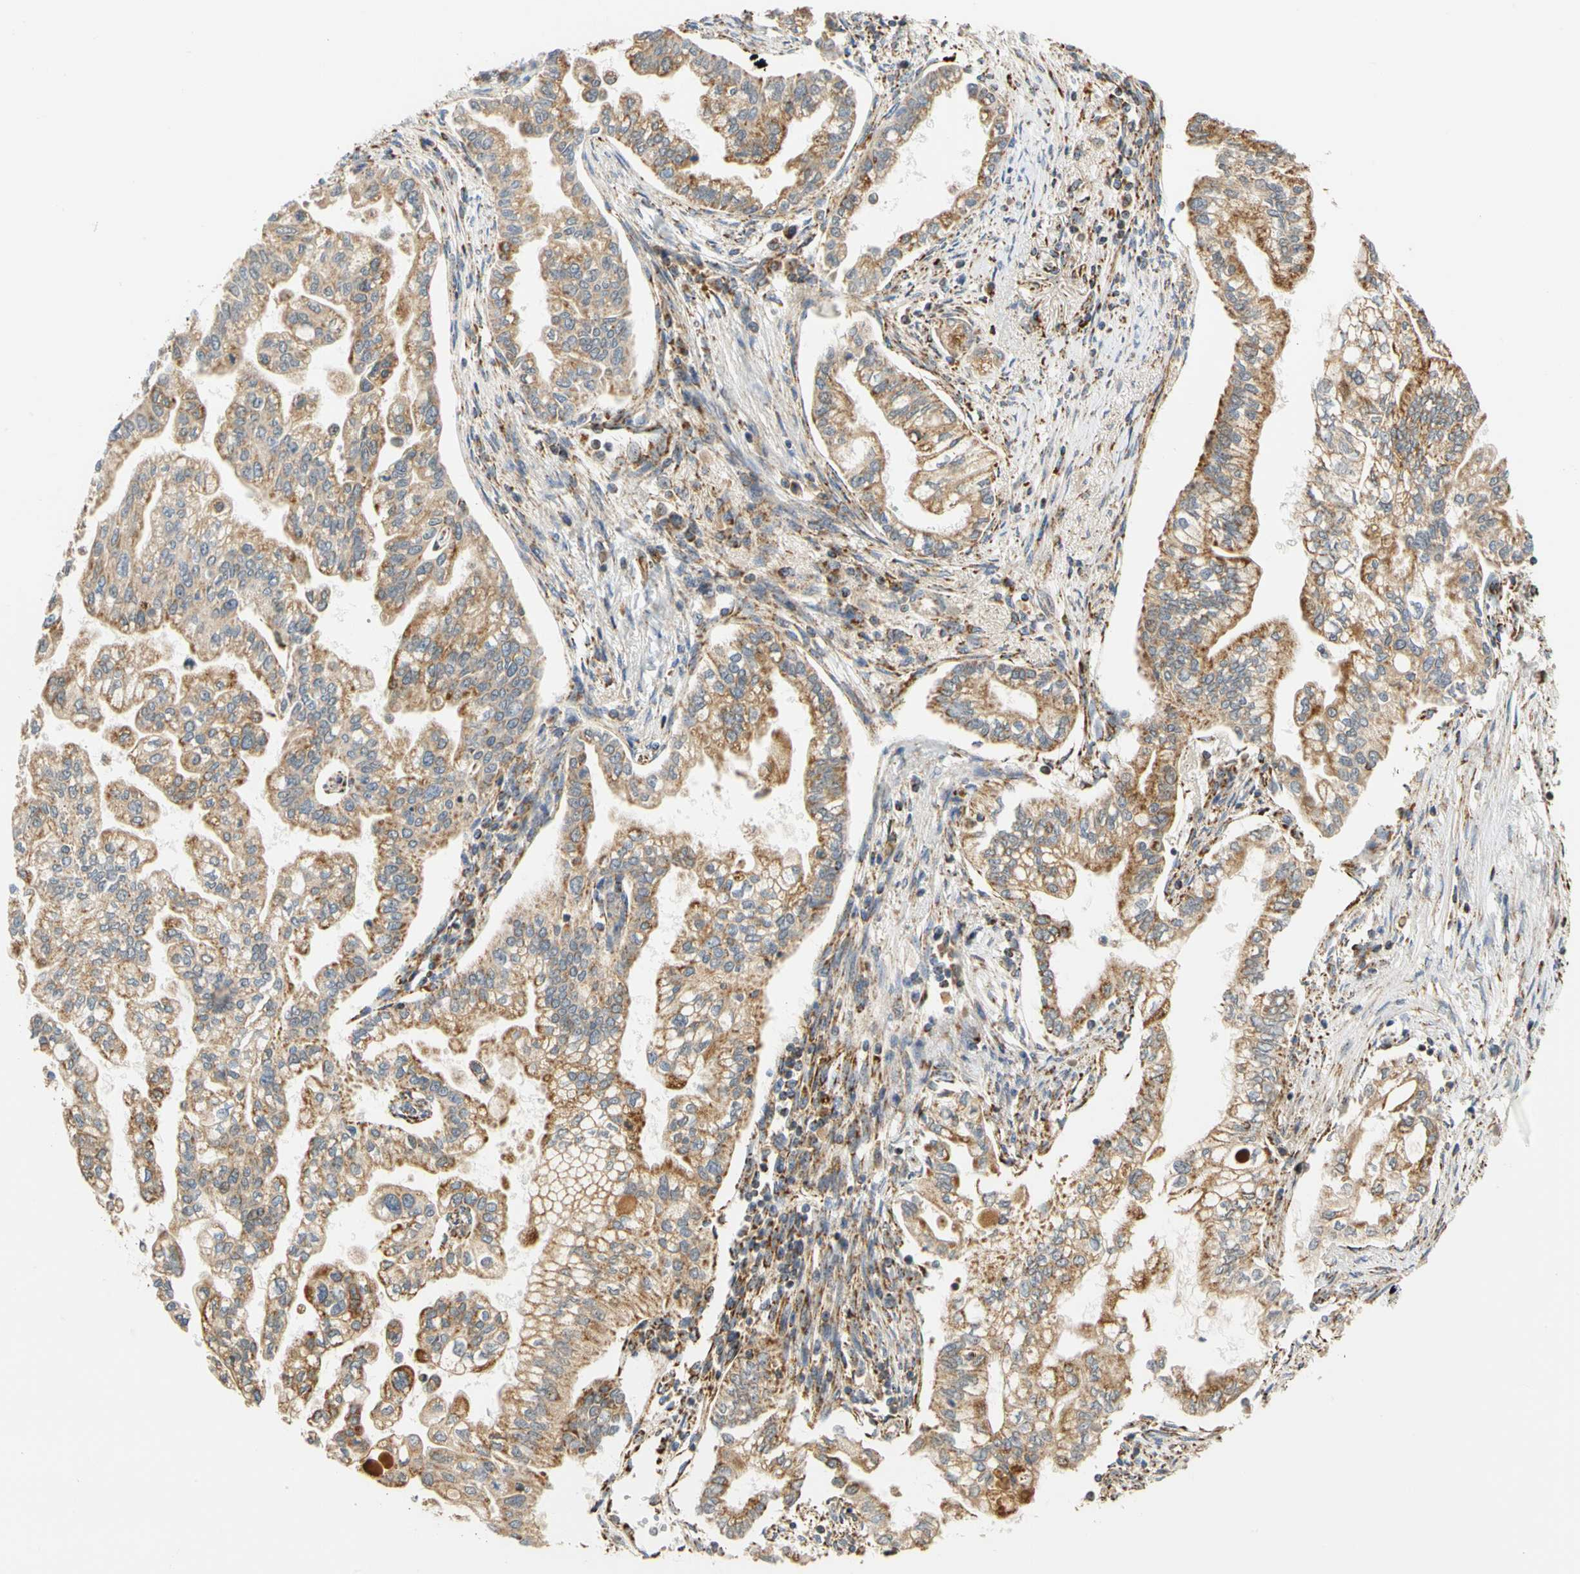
{"staining": {"intensity": "moderate", "quantity": ">75%", "location": "cytoplasmic/membranous"}, "tissue": "pancreatic cancer", "cell_type": "Tumor cells", "image_type": "cancer", "snomed": [{"axis": "morphology", "description": "Normal tissue, NOS"}, {"axis": "topography", "description": "Pancreas"}], "caption": "IHC of pancreatic cancer demonstrates medium levels of moderate cytoplasmic/membranous staining in about >75% of tumor cells.", "gene": "SFXN3", "patient": {"sex": "male", "age": 42}}